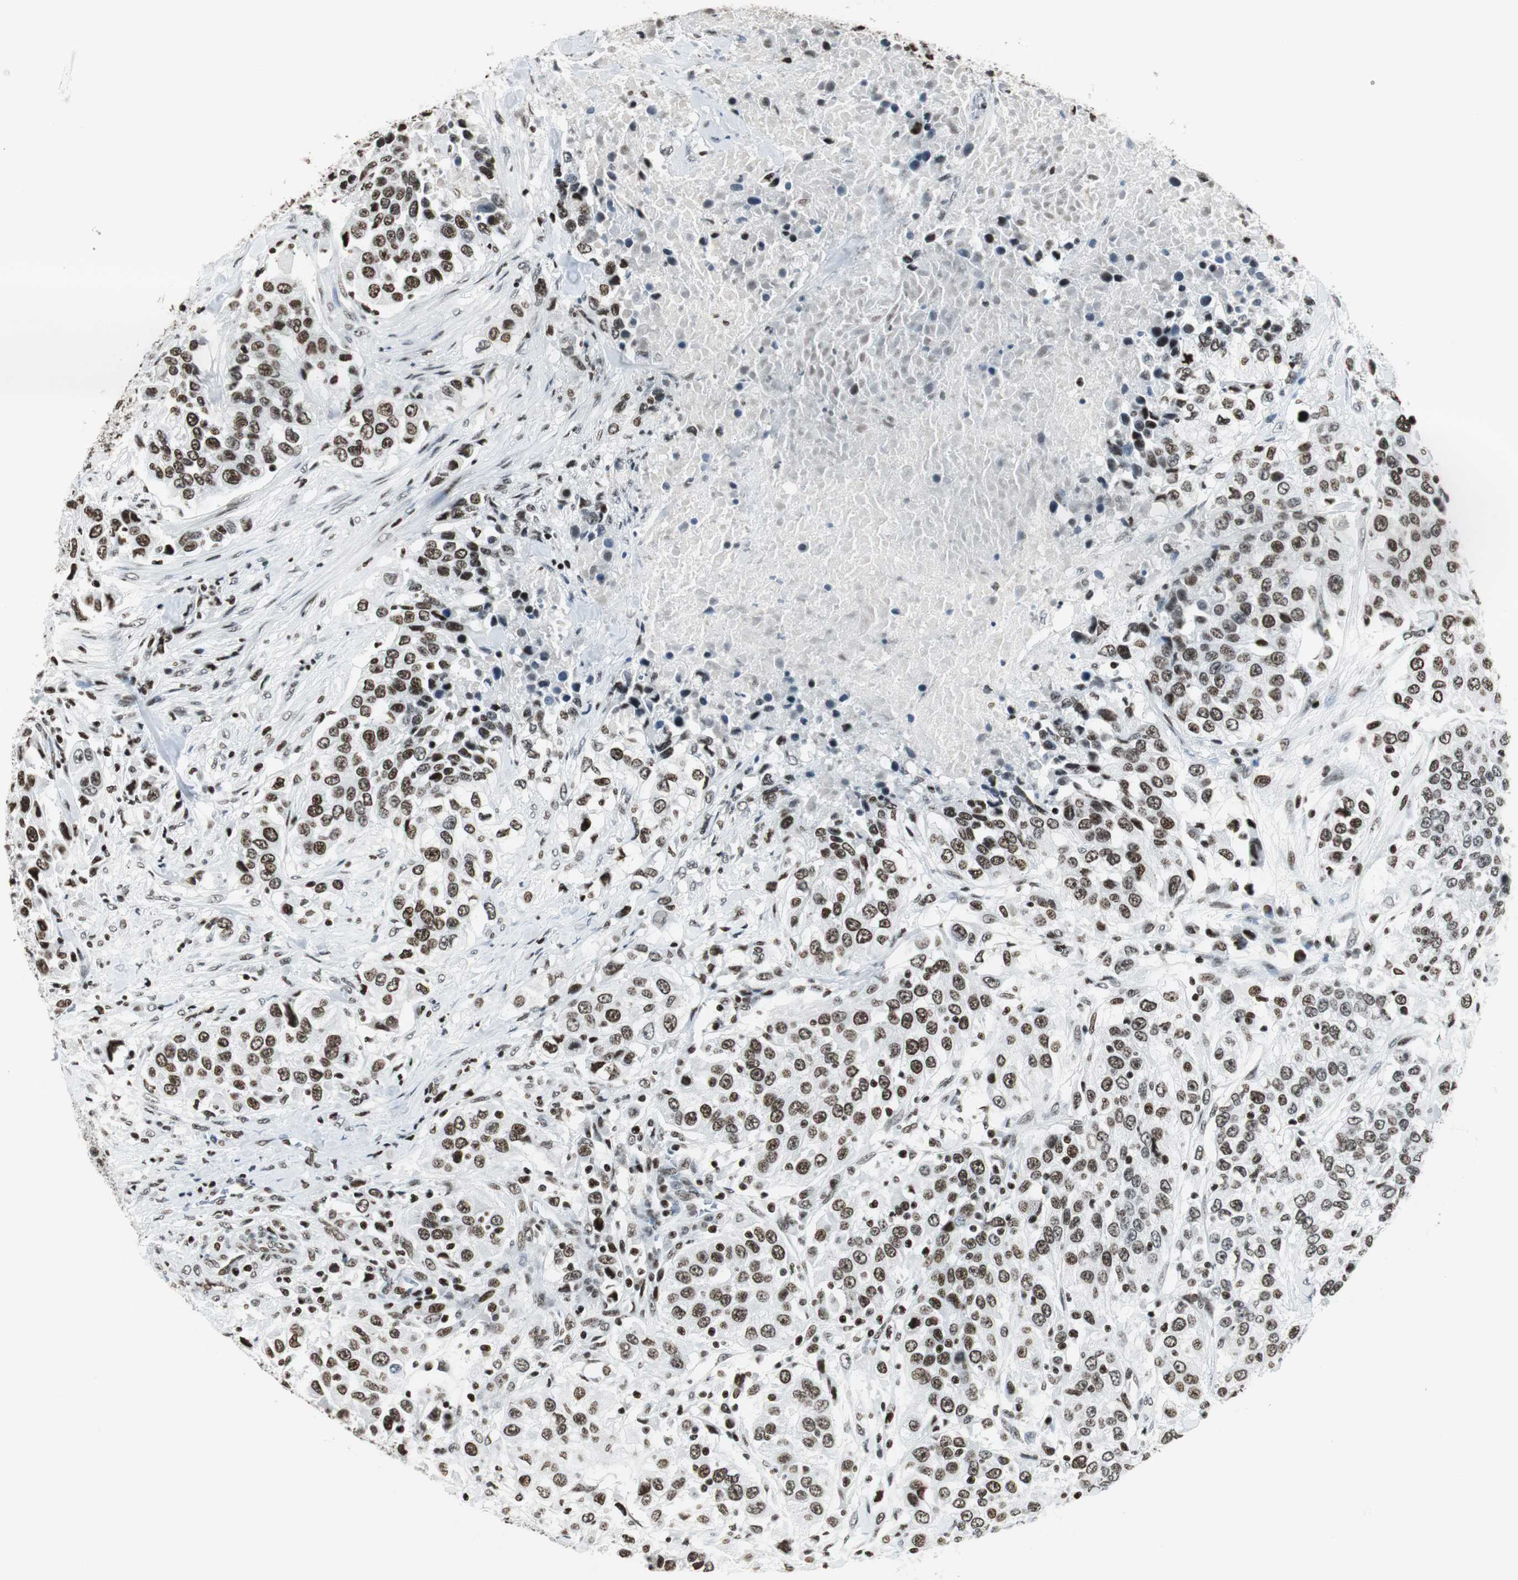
{"staining": {"intensity": "moderate", "quantity": ">75%", "location": "nuclear"}, "tissue": "urothelial cancer", "cell_type": "Tumor cells", "image_type": "cancer", "snomed": [{"axis": "morphology", "description": "Urothelial carcinoma, High grade"}, {"axis": "topography", "description": "Urinary bladder"}], "caption": "Urothelial carcinoma (high-grade) tissue demonstrates moderate nuclear positivity in approximately >75% of tumor cells, visualized by immunohistochemistry.", "gene": "RBBP4", "patient": {"sex": "female", "age": 80}}